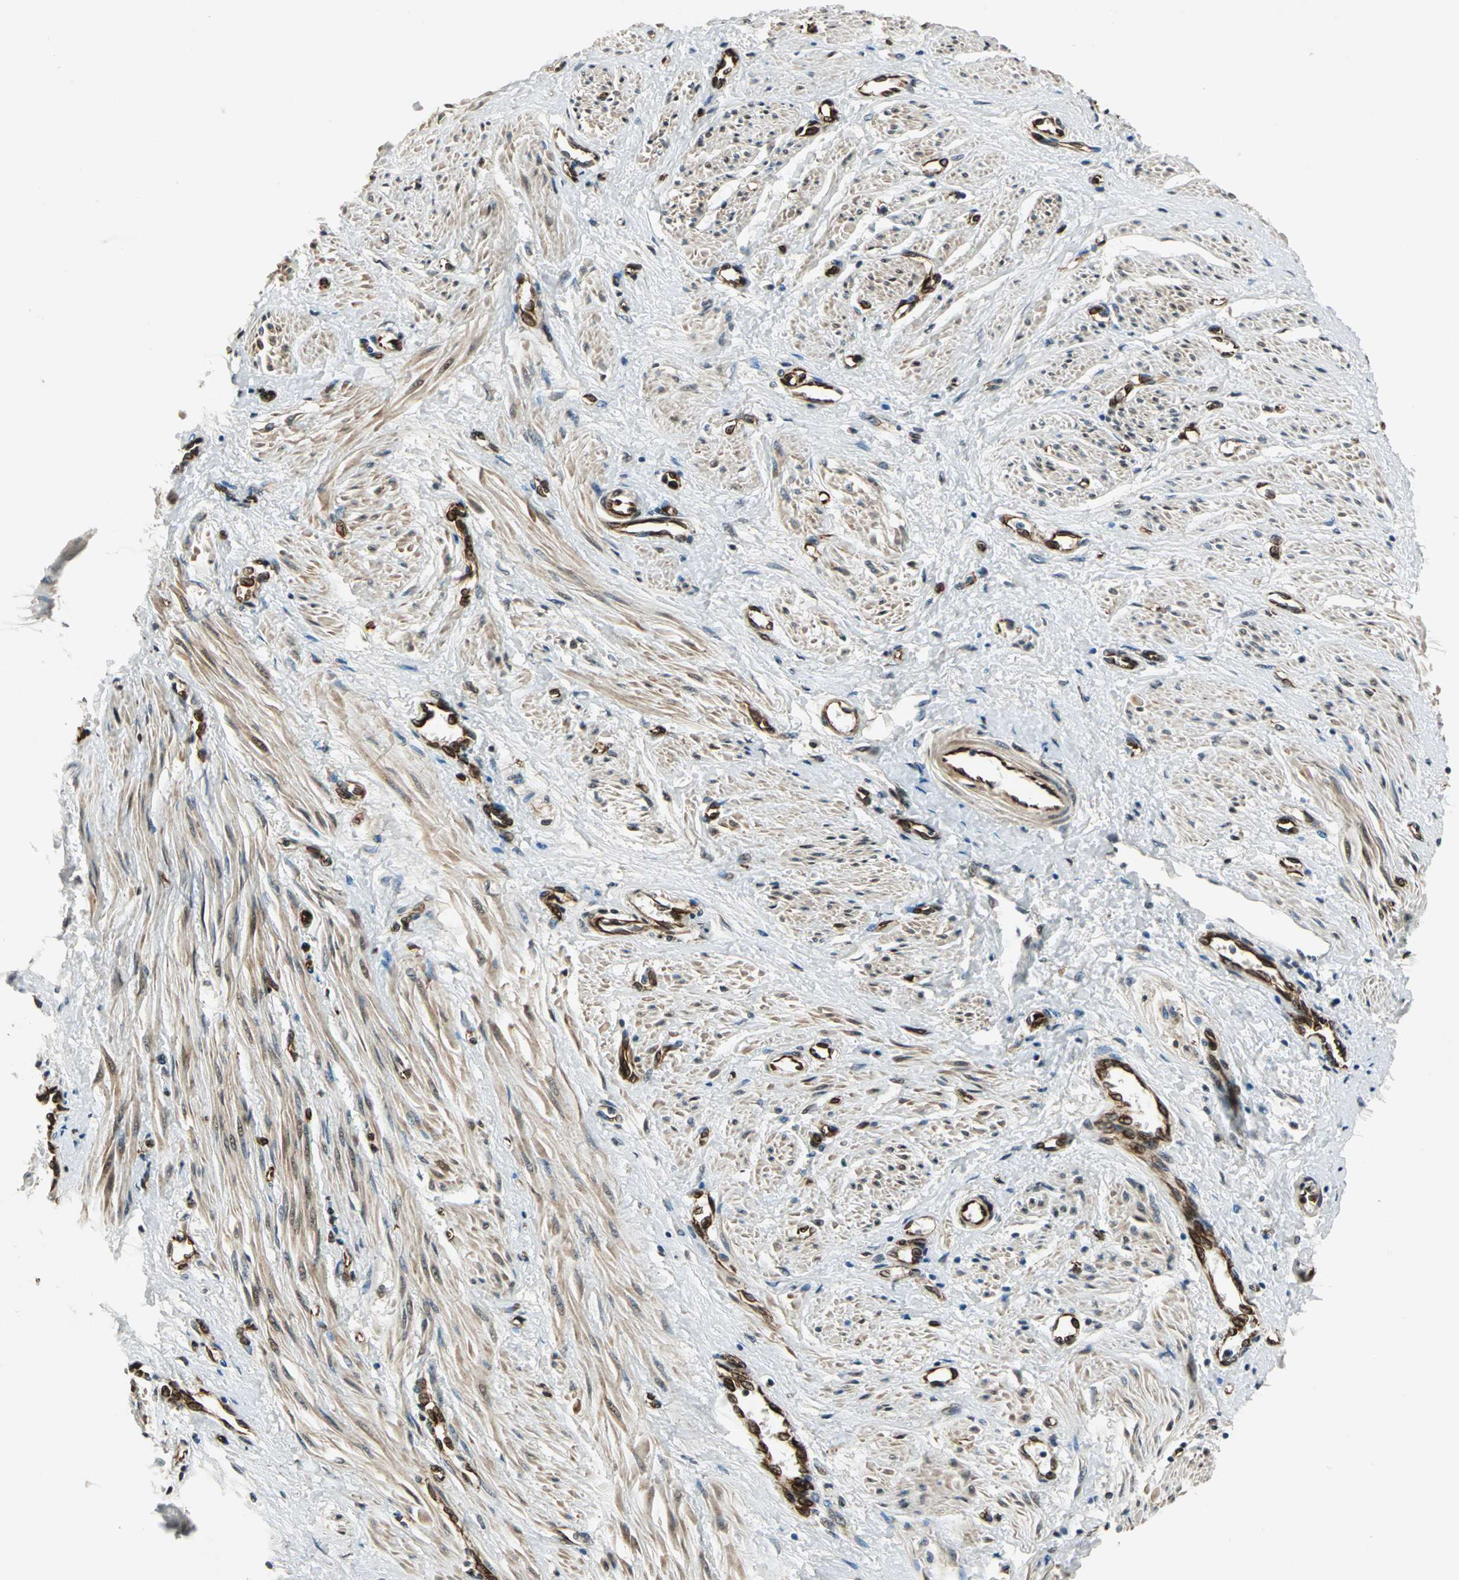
{"staining": {"intensity": "moderate", "quantity": ">75%", "location": "cytoplasmic/membranous,nuclear"}, "tissue": "smooth muscle", "cell_type": "Smooth muscle cells", "image_type": "normal", "snomed": [{"axis": "morphology", "description": "Normal tissue, NOS"}, {"axis": "topography", "description": "Smooth muscle"}, {"axis": "topography", "description": "Uterus"}], "caption": "Protein expression analysis of normal smooth muscle demonstrates moderate cytoplasmic/membranous,nuclear expression in approximately >75% of smooth muscle cells.", "gene": "EXD2", "patient": {"sex": "female", "age": 39}}